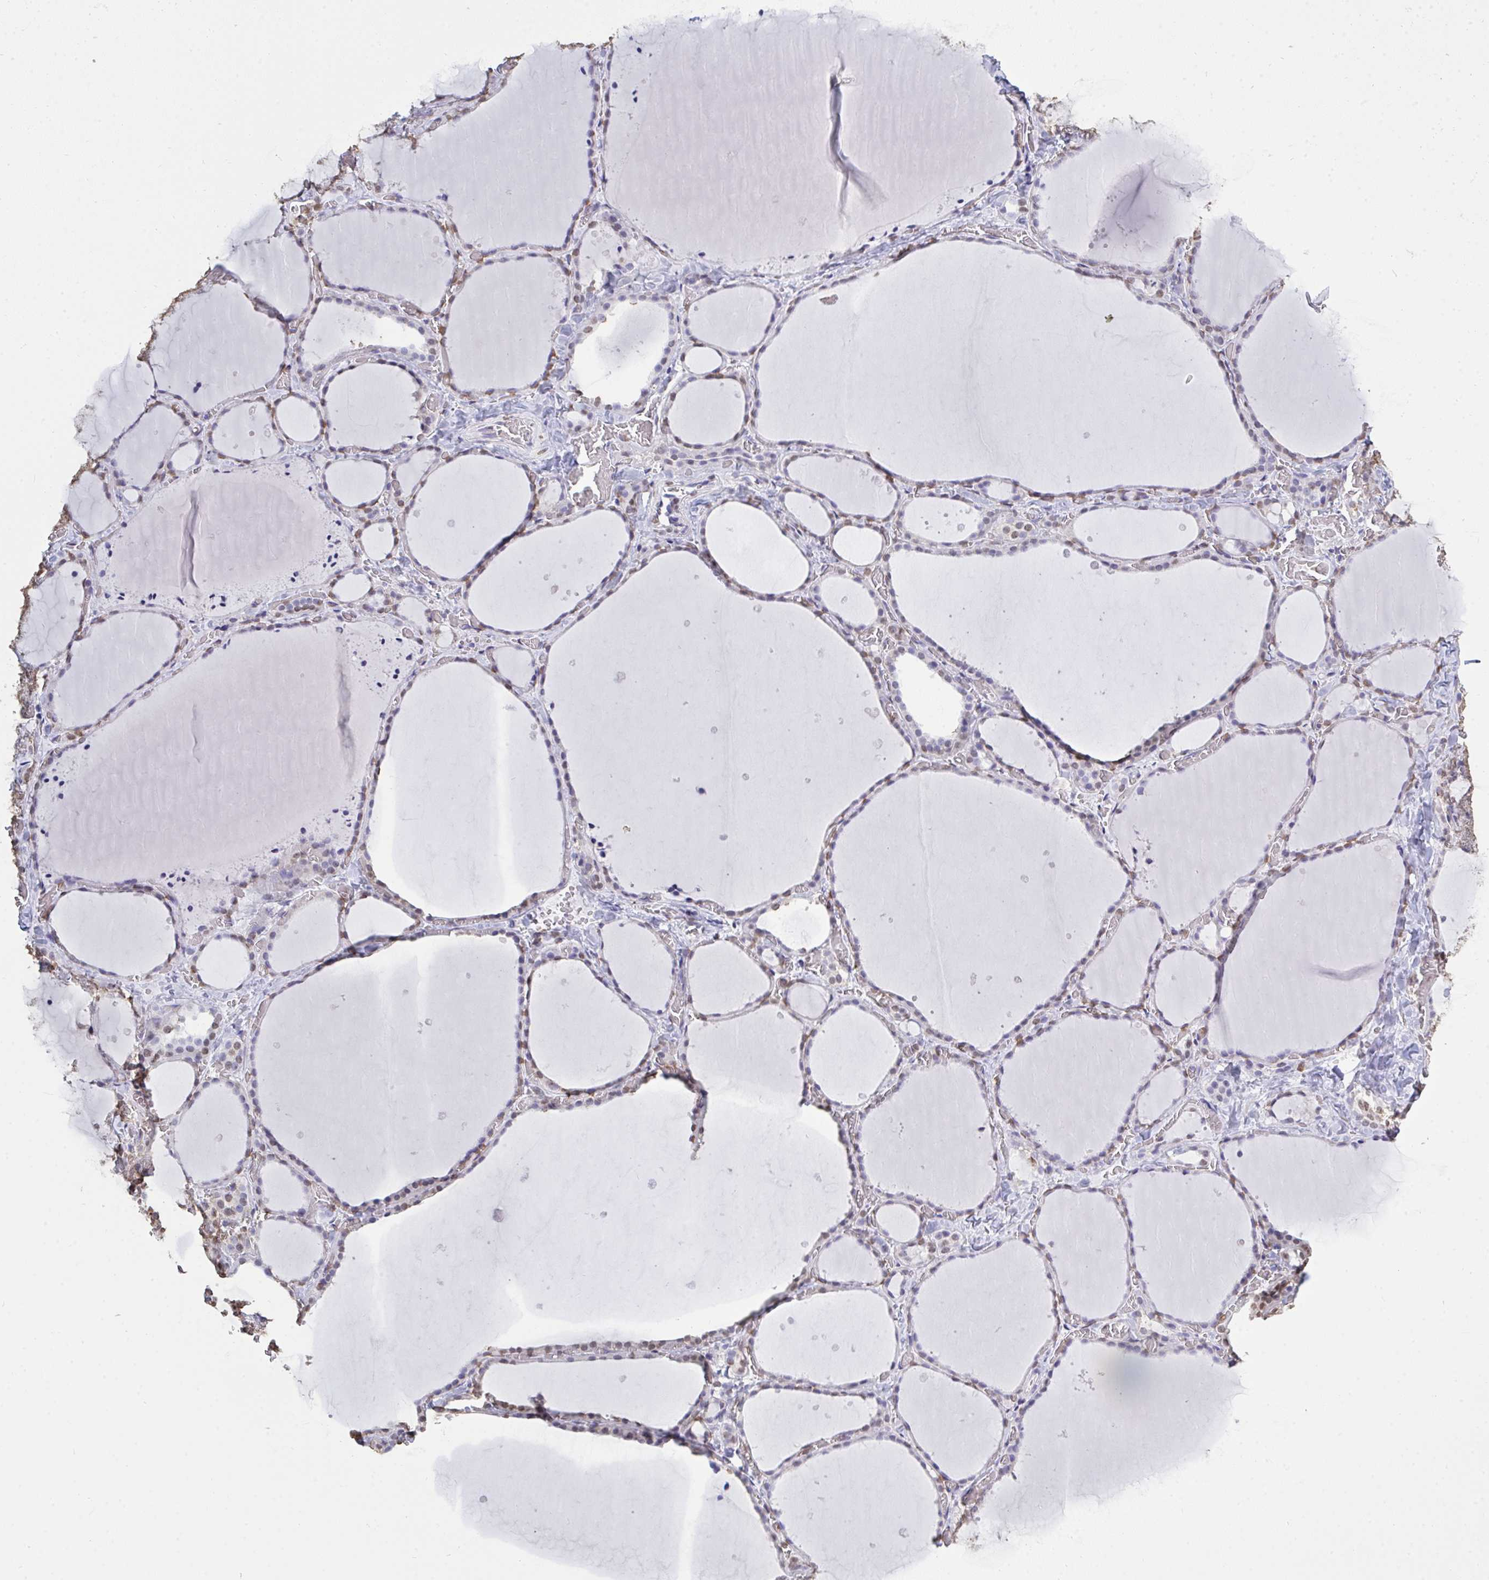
{"staining": {"intensity": "weak", "quantity": "25%-75%", "location": "nuclear"}, "tissue": "thyroid gland", "cell_type": "Glandular cells", "image_type": "normal", "snomed": [{"axis": "morphology", "description": "Normal tissue, NOS"}, {"axis": "topography", "description": "Thyroid gland"}], "caption": "Immunohistochemical staining of unremarkable thyroid gland displays weak nuclear protein expression in about 25%-75% of glandular cells. The staining was performed using DAB, with brown indicating positive protein expression. Nuclei are stained blue with hematoxylin.", "gene": "SEMA6B", "patient": {"sex": "female", "age": 36}}